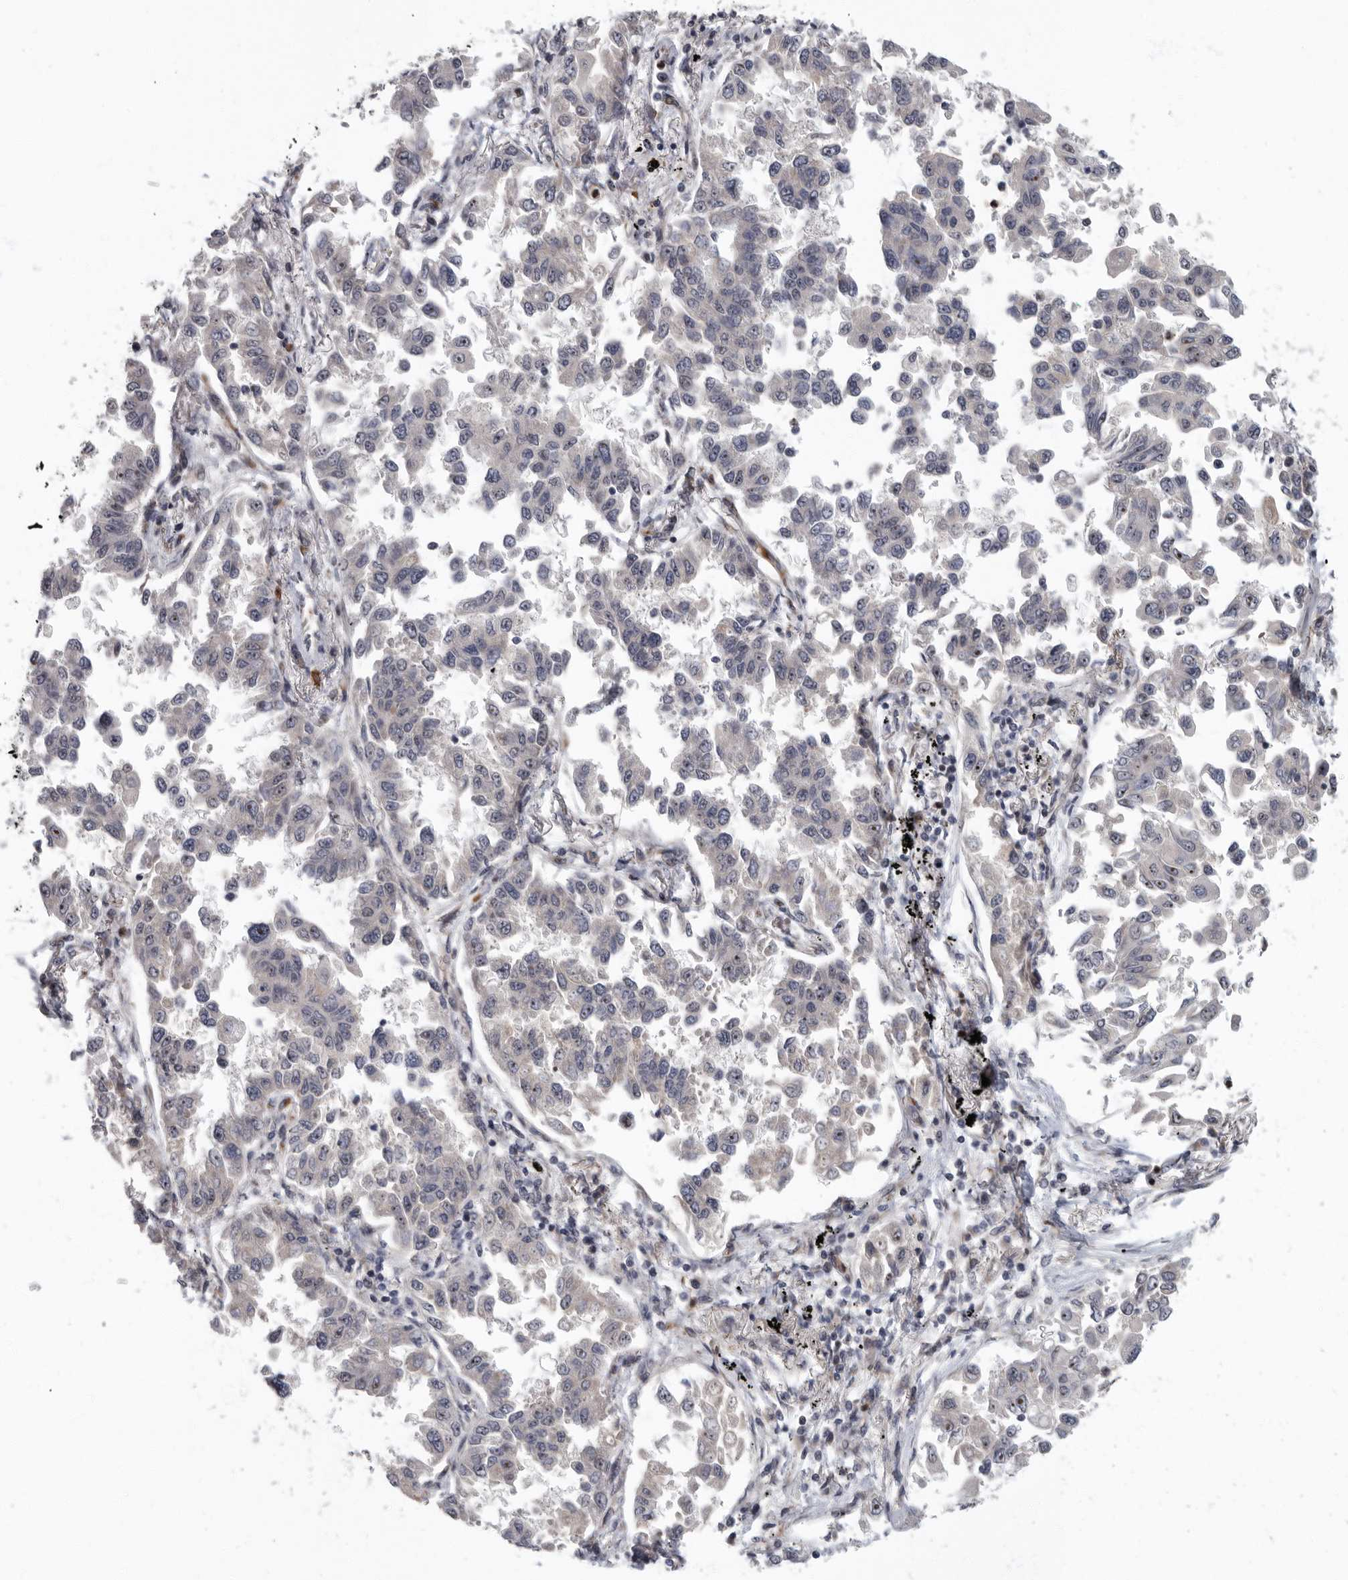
{"staining": {"intensity": "negative", "quantity": "none", "location": "none"}, "tissue": "lung cancer", "cell_type": "Tumor cells", "image_type": "cancer", "snomed": [{"axis": "morphology", "description": "Adenocarcinoma, NOS"}, {"axis": "topography", "description": "Lung"}], "caption": "Lung cancer was stained to show a protein in brown. There is no significant positivity in tumor cells.", "gene": "PDCD11", "patient": {"sex": "female", "age": 67}}